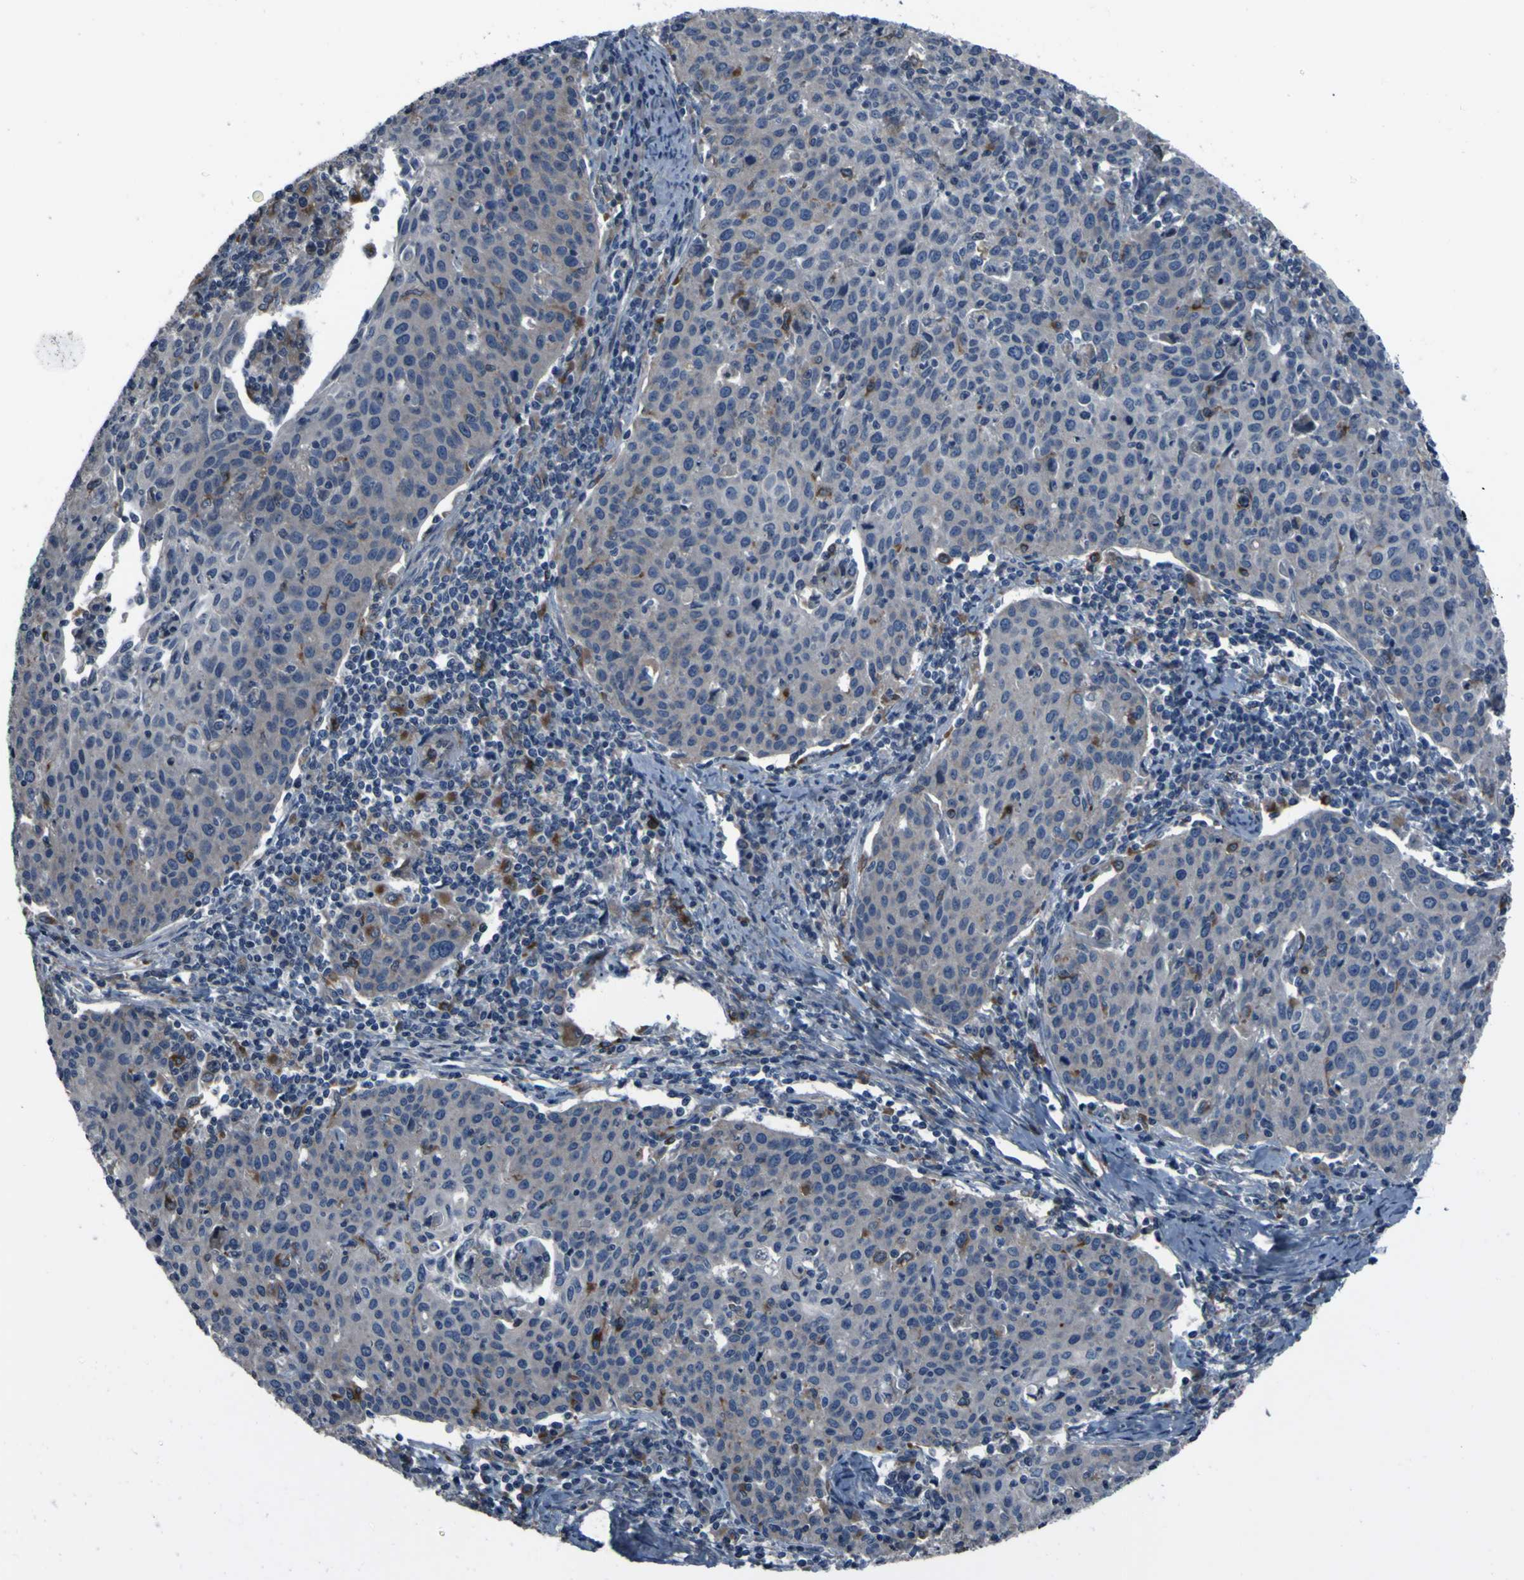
{"staining": {"intensity": "weak", "quantity": "<25%", "location": "cytoplasmic/membranous"}, "tissue": "cervical cancer", "cell_type": "Tumor cells", "image_type": "cancer", "snomed": [{"axis": "morphology", "description": "Squamous cell carcinoma, NOS"}, {"axis": "topography", "description": "Cervix"}], "caption": "Immunohistochemistry (IHC) of human cervical cancer (squamous cell carcinoma) shows no staining in tumor cells.", "gene": "GRAMD1A", "patient": {"sex": "female", "age": 38}}